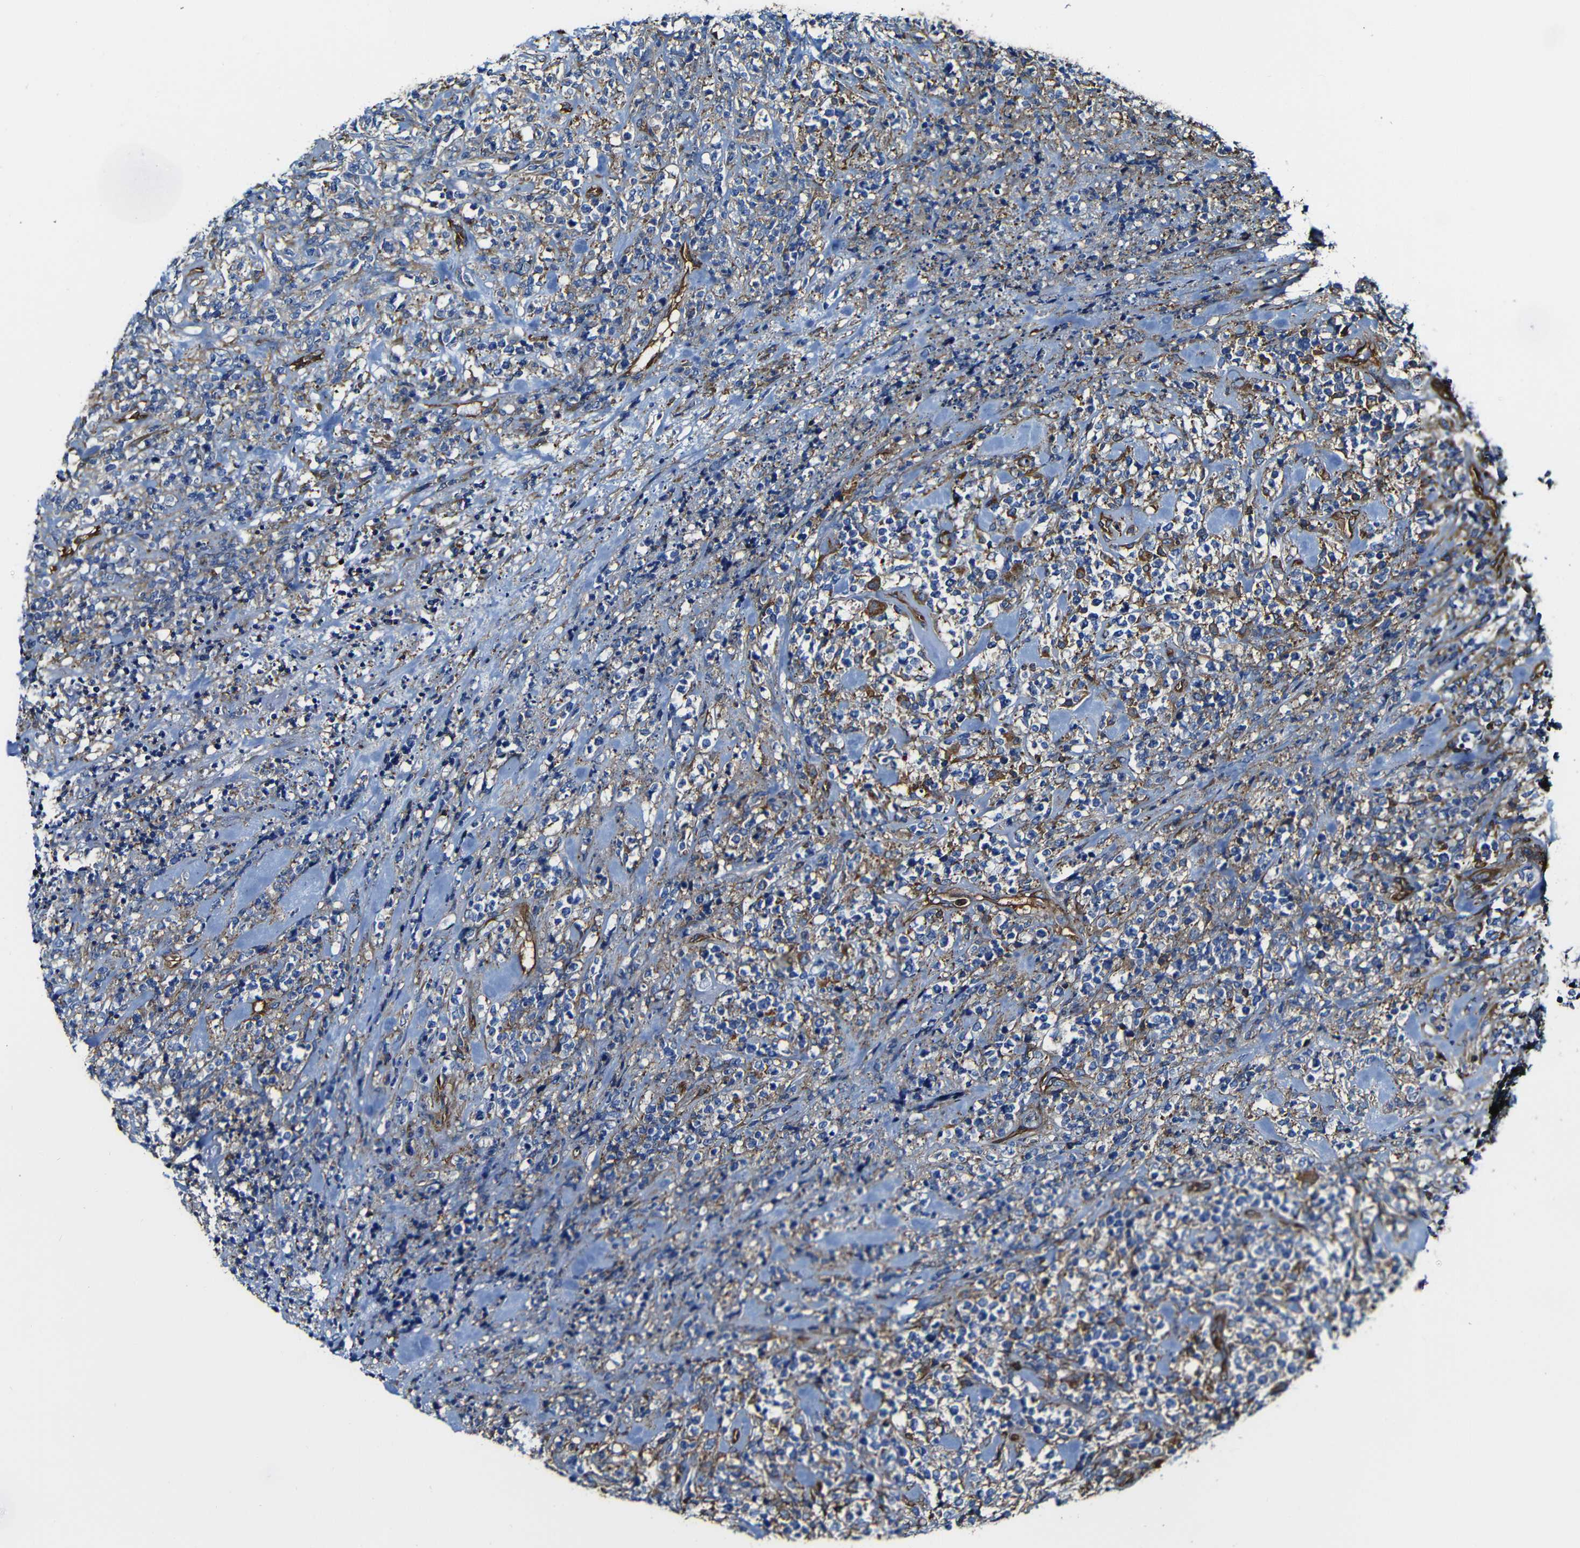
{"staining": {"intensity": "negative", "quantity": "none", "location": "none"}, "tissue": "lymphoma", "cell_type": "Tumor cells", "image_type": "cancer", "snomed": [{"axis": "morphology", "description": "Malignant lymphoma, non-Hodgkin's type, High grade"}, {"axis": "topography", "description": "Soft tissue"}], "caption": "A high-resolution histopathology image shows immunohistochemistry staining of high-grade malignant lymphoma, non-Hodgkin's type, which shows no significant positivity in tumor cells.", "gene": "MSN", "patient": {"sex": "male", "age": 18}}